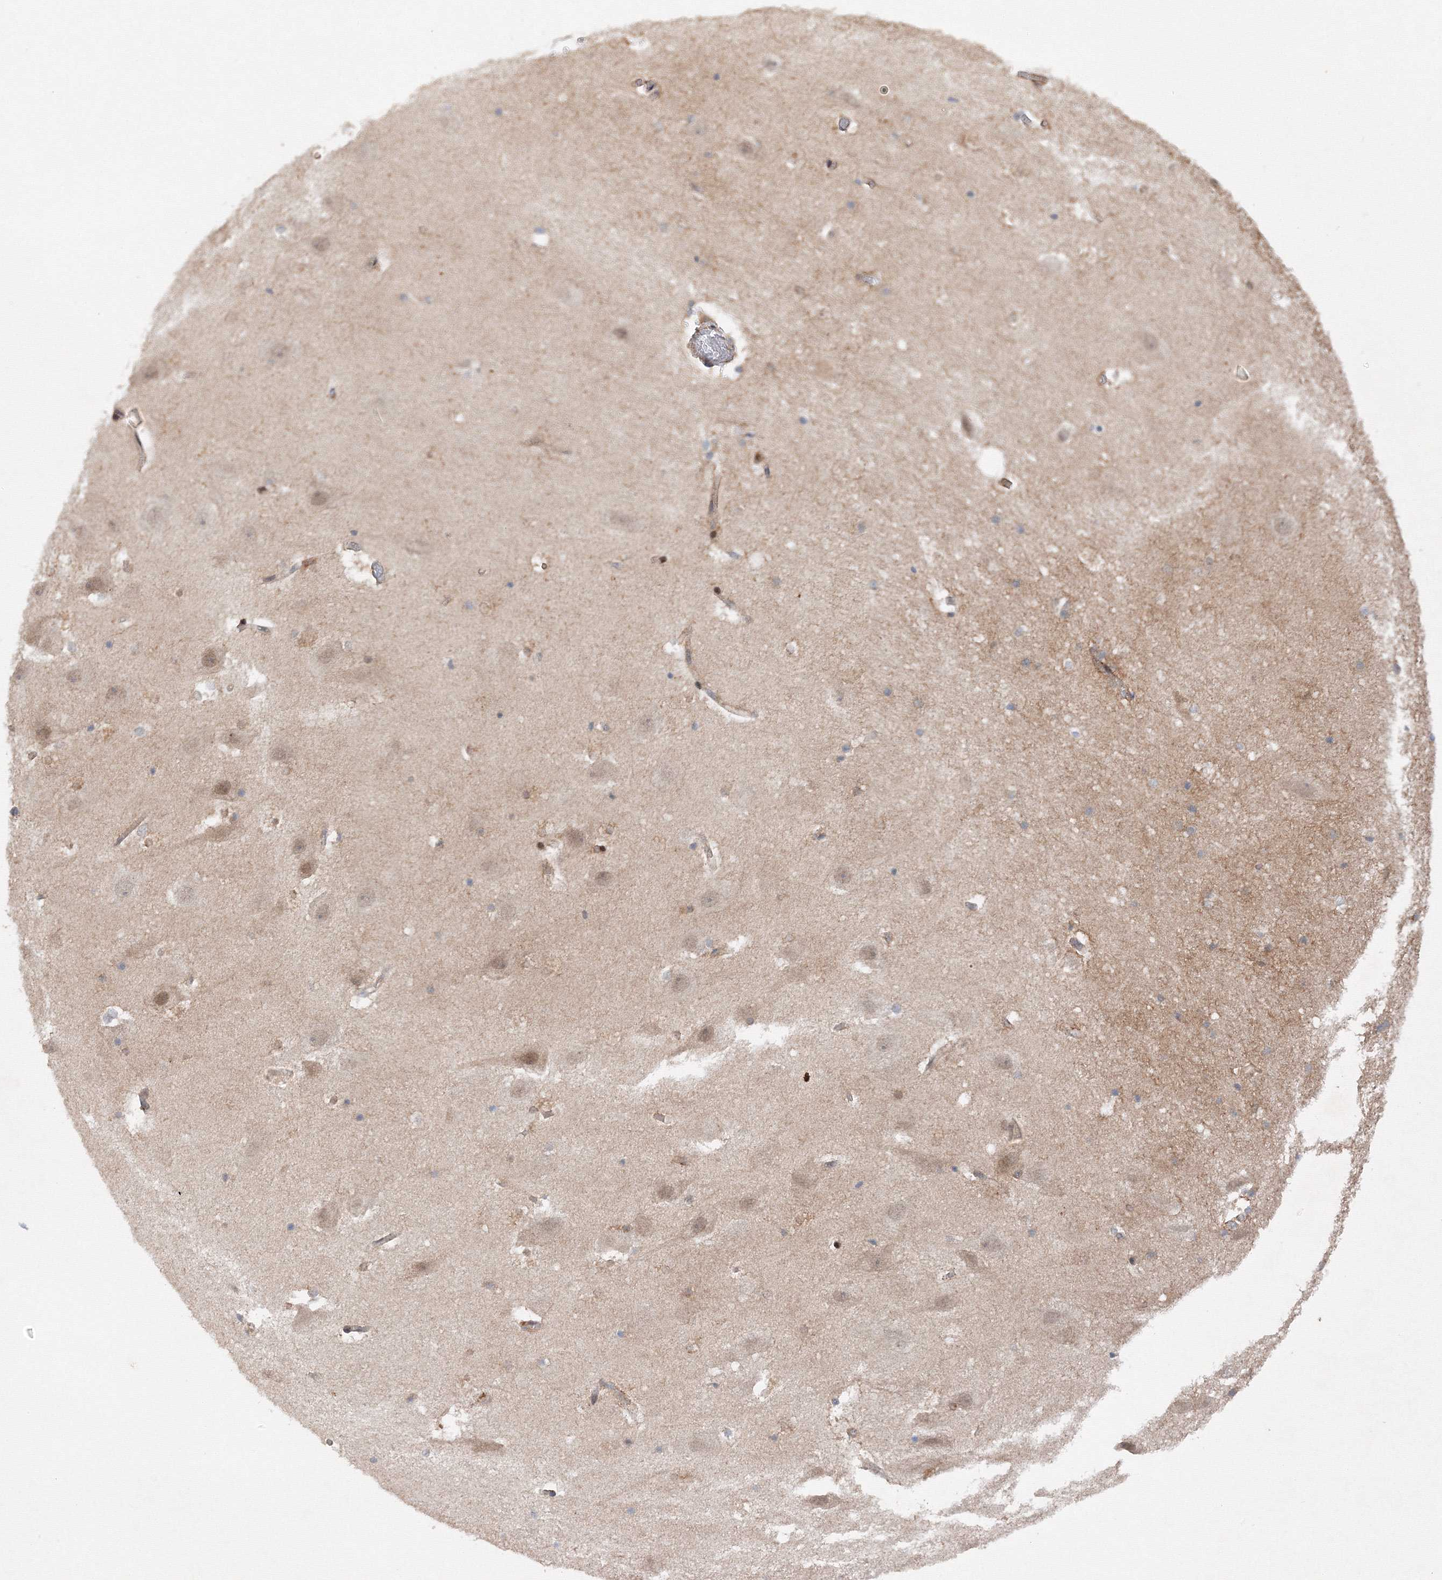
{"staining": {"intensity": "weak", "quantity": "<25%", "location": "cytoplasmic/membranous"}, "tissue": "hippocampus", "cell_type": "Glial cells", "image_type": "normal", "snomed": [{"axis": "morphology", "description": "Normal tissue, NOS"}, {"axis": "topography", "description": "Hippocampus"}], "caption": "The immunohistochemistry photomicrograph has no significant positivity in glial cells of hippocampus.", "gene": "DCTD", "patient": {"sex": "female", "age": 52}}